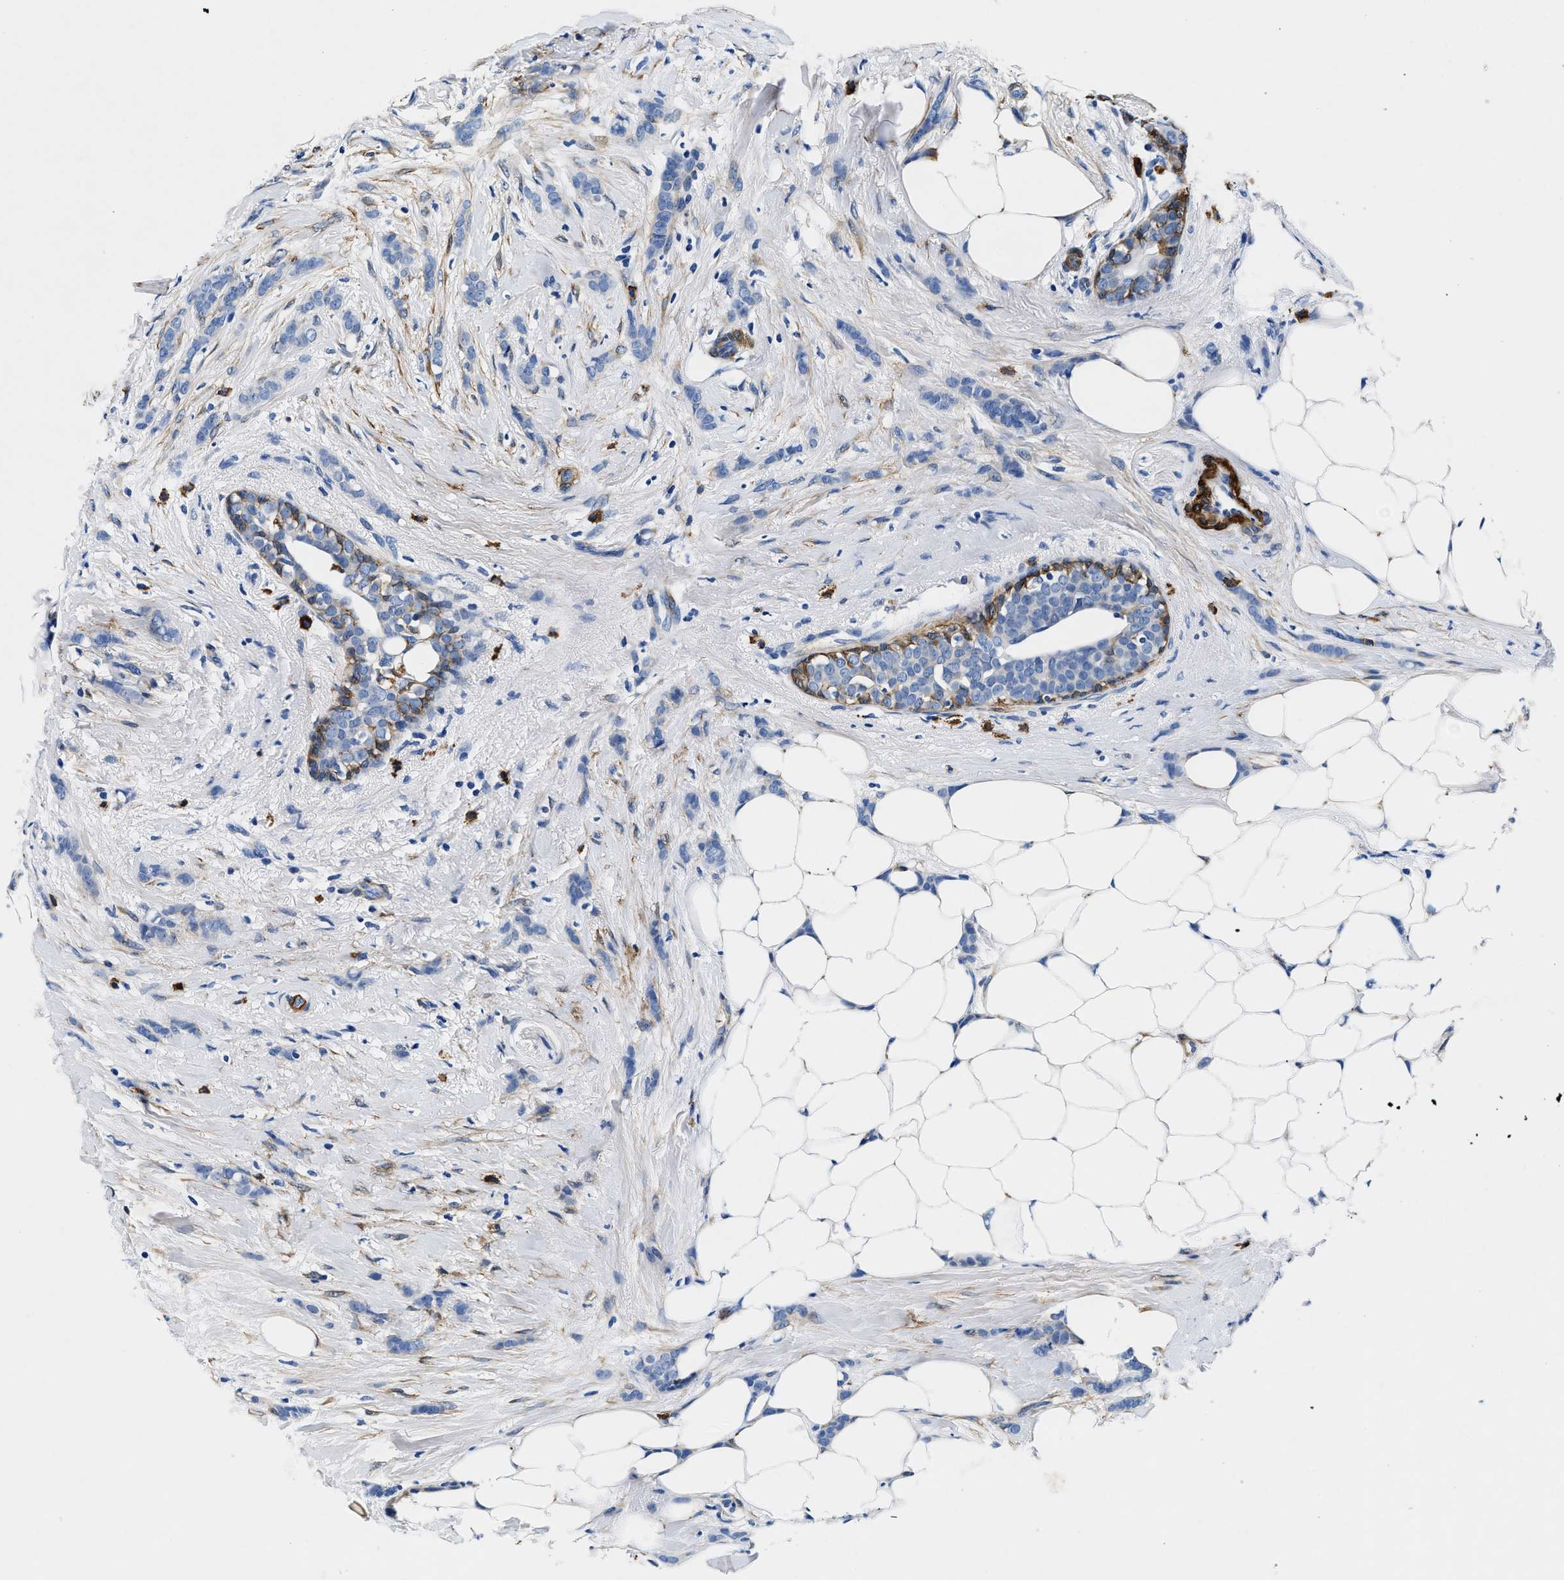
{"staining": {"intensity": "negative", "quantity": "none", "location": "none"}, "tissue": "breast cancer", "cell_type": "Tumor cells", "image_type": "cancer", "snomed": [{"axis": "morphology", "description": "Lobular carcinoma, in situ"}, {"axis": "morphology", "description": "Lobular carcinoma"}, {"axis": "topography", "description": "Breast"}], "caption": "High power microscopy photomicrograph of an IHC photomicrograph of breast cancer, revealing no significant positivity in tumor cells. (Brightfield microscopy of DAB (3,3'-diaminobenzidine) immunohistochemistry at high magnification).", "gene": "TEX261", "patient": {"sex": "female", "age": 41}}